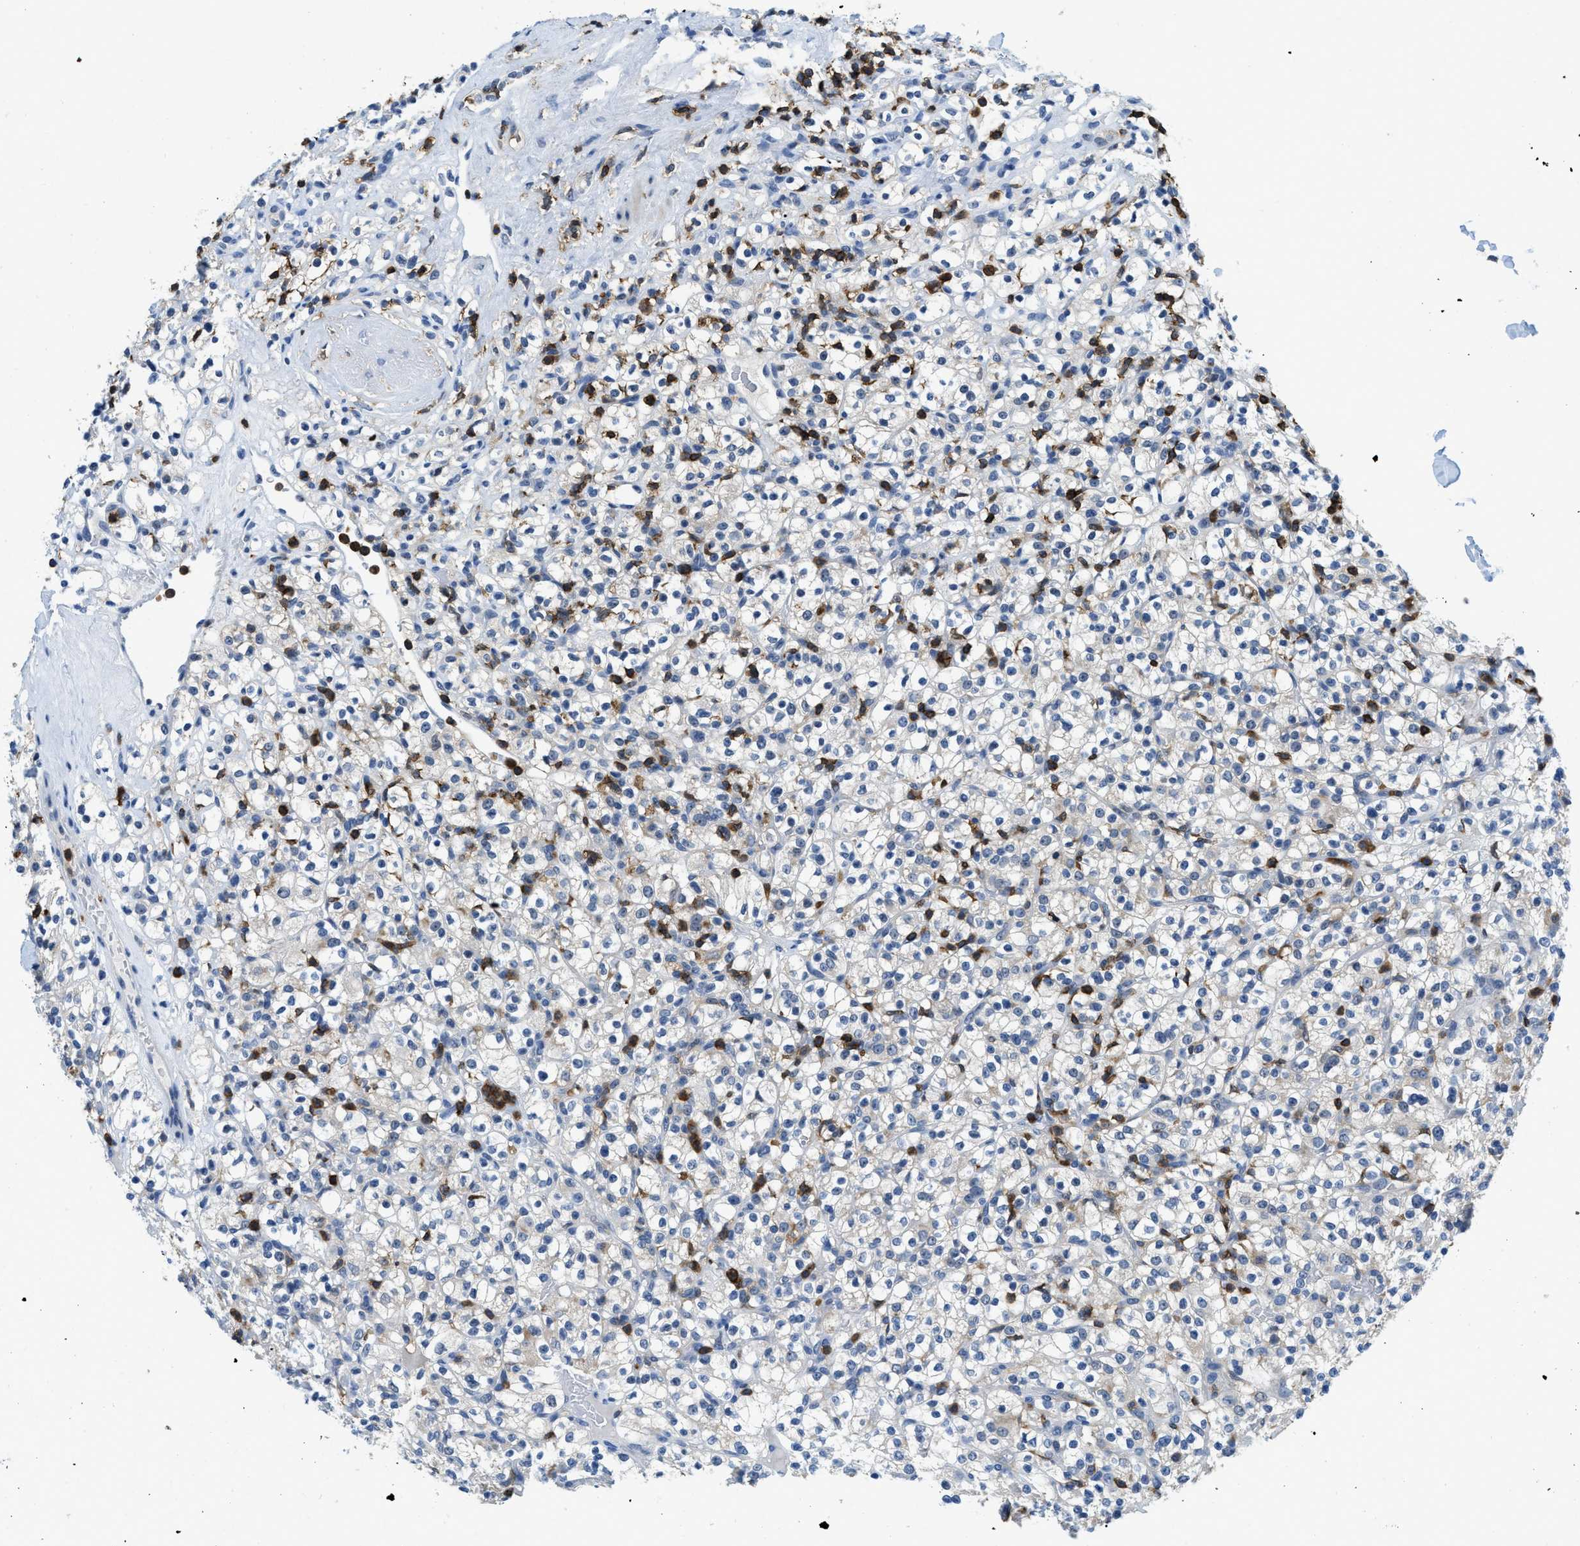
{"staining": {"intensity": "negative", "quantity": "none", "location": "none"}, "tissue": "renal cancer", "cell_type": "Tumor cells", "image_type": "cancer", "snomed": [{"axis": "morphology", "description": "Normal tissue, NOS"}, {"axis": "morphology", "description": "Adenocarcinoma, NOS"}, {"axis": "topography", "description": "Kidney"}], "caption": "Immunohistochemical staining of renal adenocarcinoma displays no significant expression in tumor cells.", "gene": "FAM151A", "patient": {"sex": "female", "age": 72}}